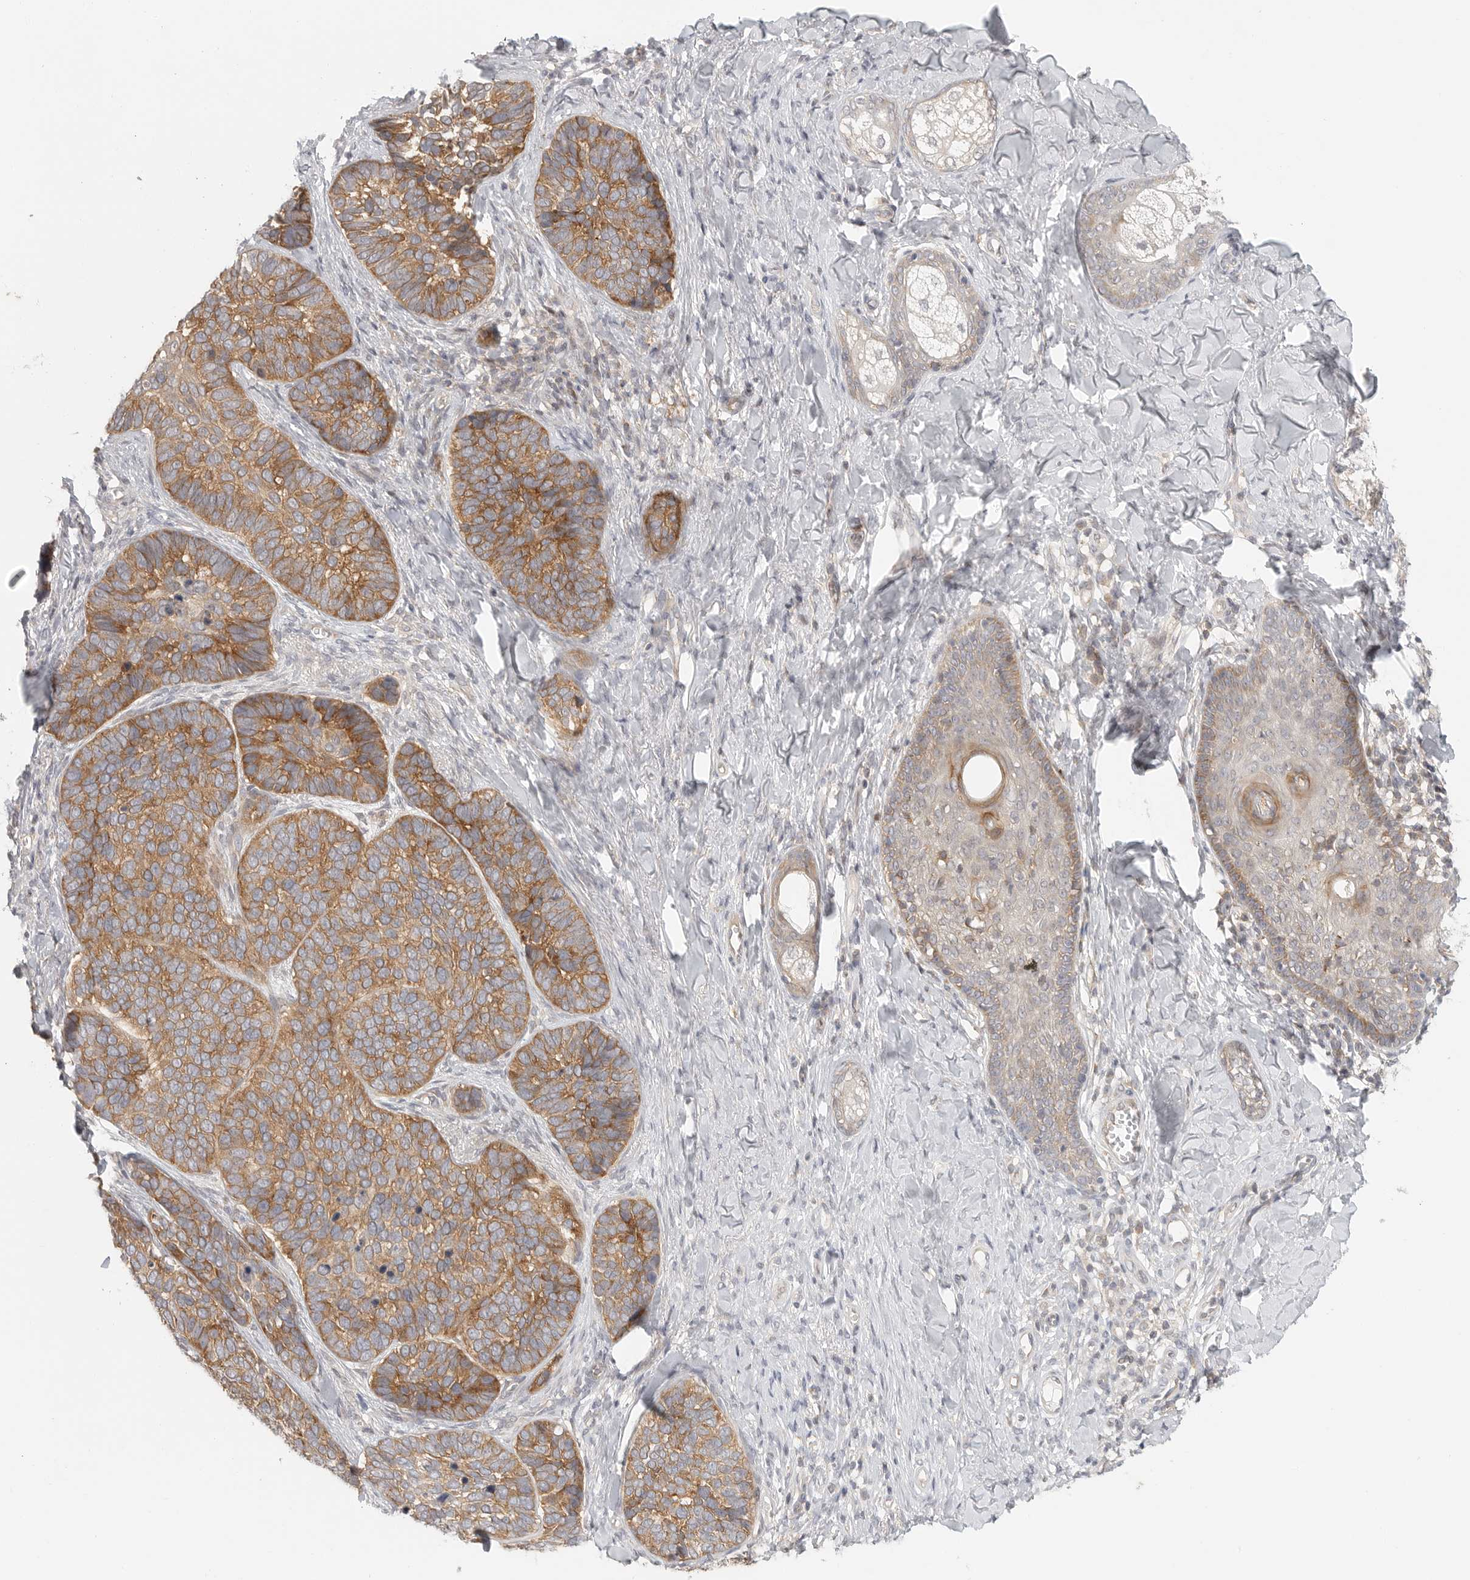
{"staining": {"intensity": "moderate", "quantity": ">75%", "location": "cytoplasmic/membranous"}, "tissue": "skin cancer", "cell_type": "Tumor cells", "image_type": "cancer", "snomed": [{"axis": "morphology", "description": "Basal cell carcinoma"}, {"axis": "topography", "description": "Skin"}], "caption": "The photomicrograph shows staining of basal cell carcinoma (skin), revealing moderate cytoplasmic/membranous protein expression (brown color) within tumor cells. (IHC, brightfield microscopy, high magnification).", "gene": "HDAC6", "patient": {"sex": "male", "age": 62}}